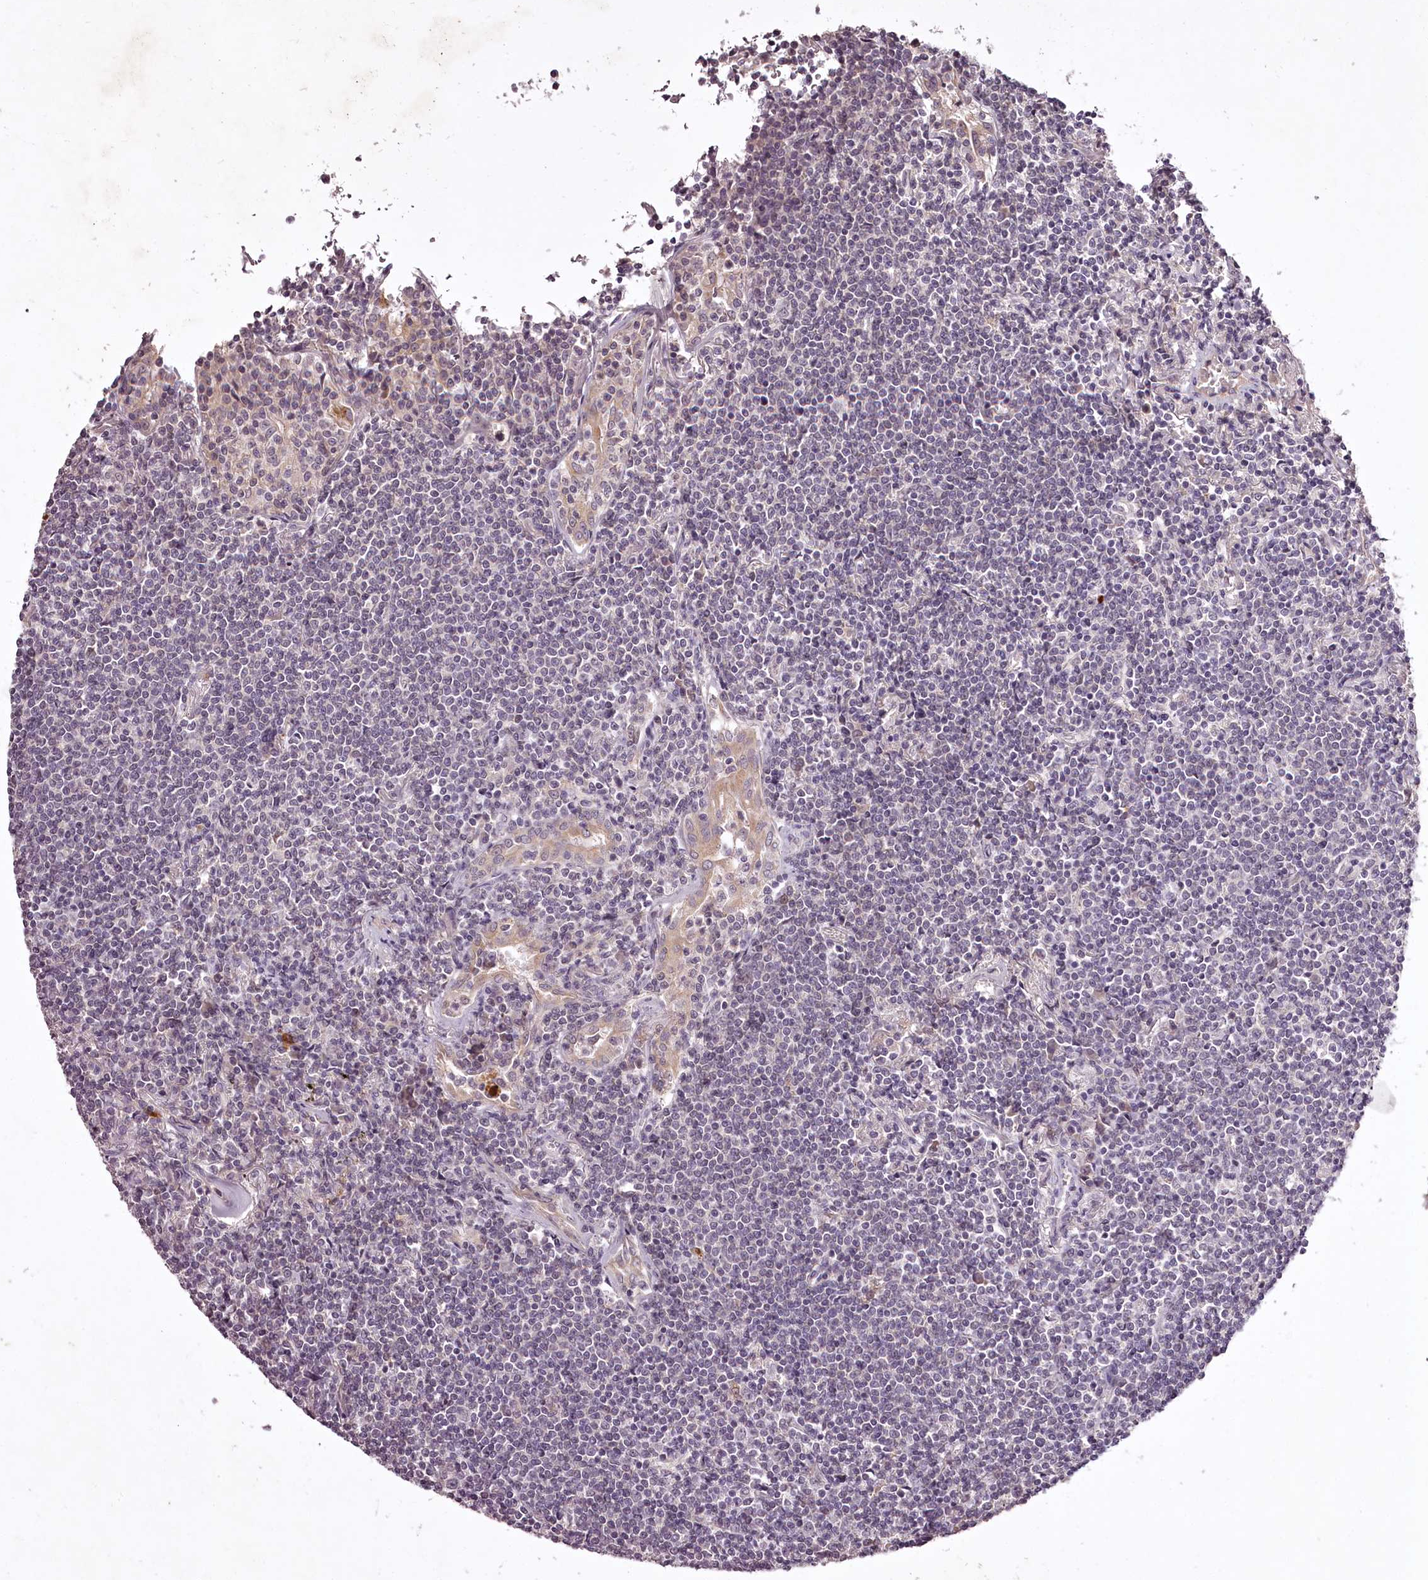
{"staining": {"intensity": "negative", "quantity": "none", "location": "none"}, "tissue": "lymphoma", "cell_type": "Tumor cells", "image_type": "cancer", "snomed": [{"axis": "morphology", "description": "Malignant lymphoma, non-Hodgkin's type, Low grade"}, {"axis": "topography", "description": "Lung"}], "caption": "IHC micrograph of lymphoma stained for a protein (brown), which reveals no staining in tumor cells. The staining was performed using DAB to visualize the protein expression in brown, while the nuclei were stained in blue with hematoxylin (Magnification: 20x).", "gene": "RBMXL2", "patient": {"sex": "female", "age": 71}}